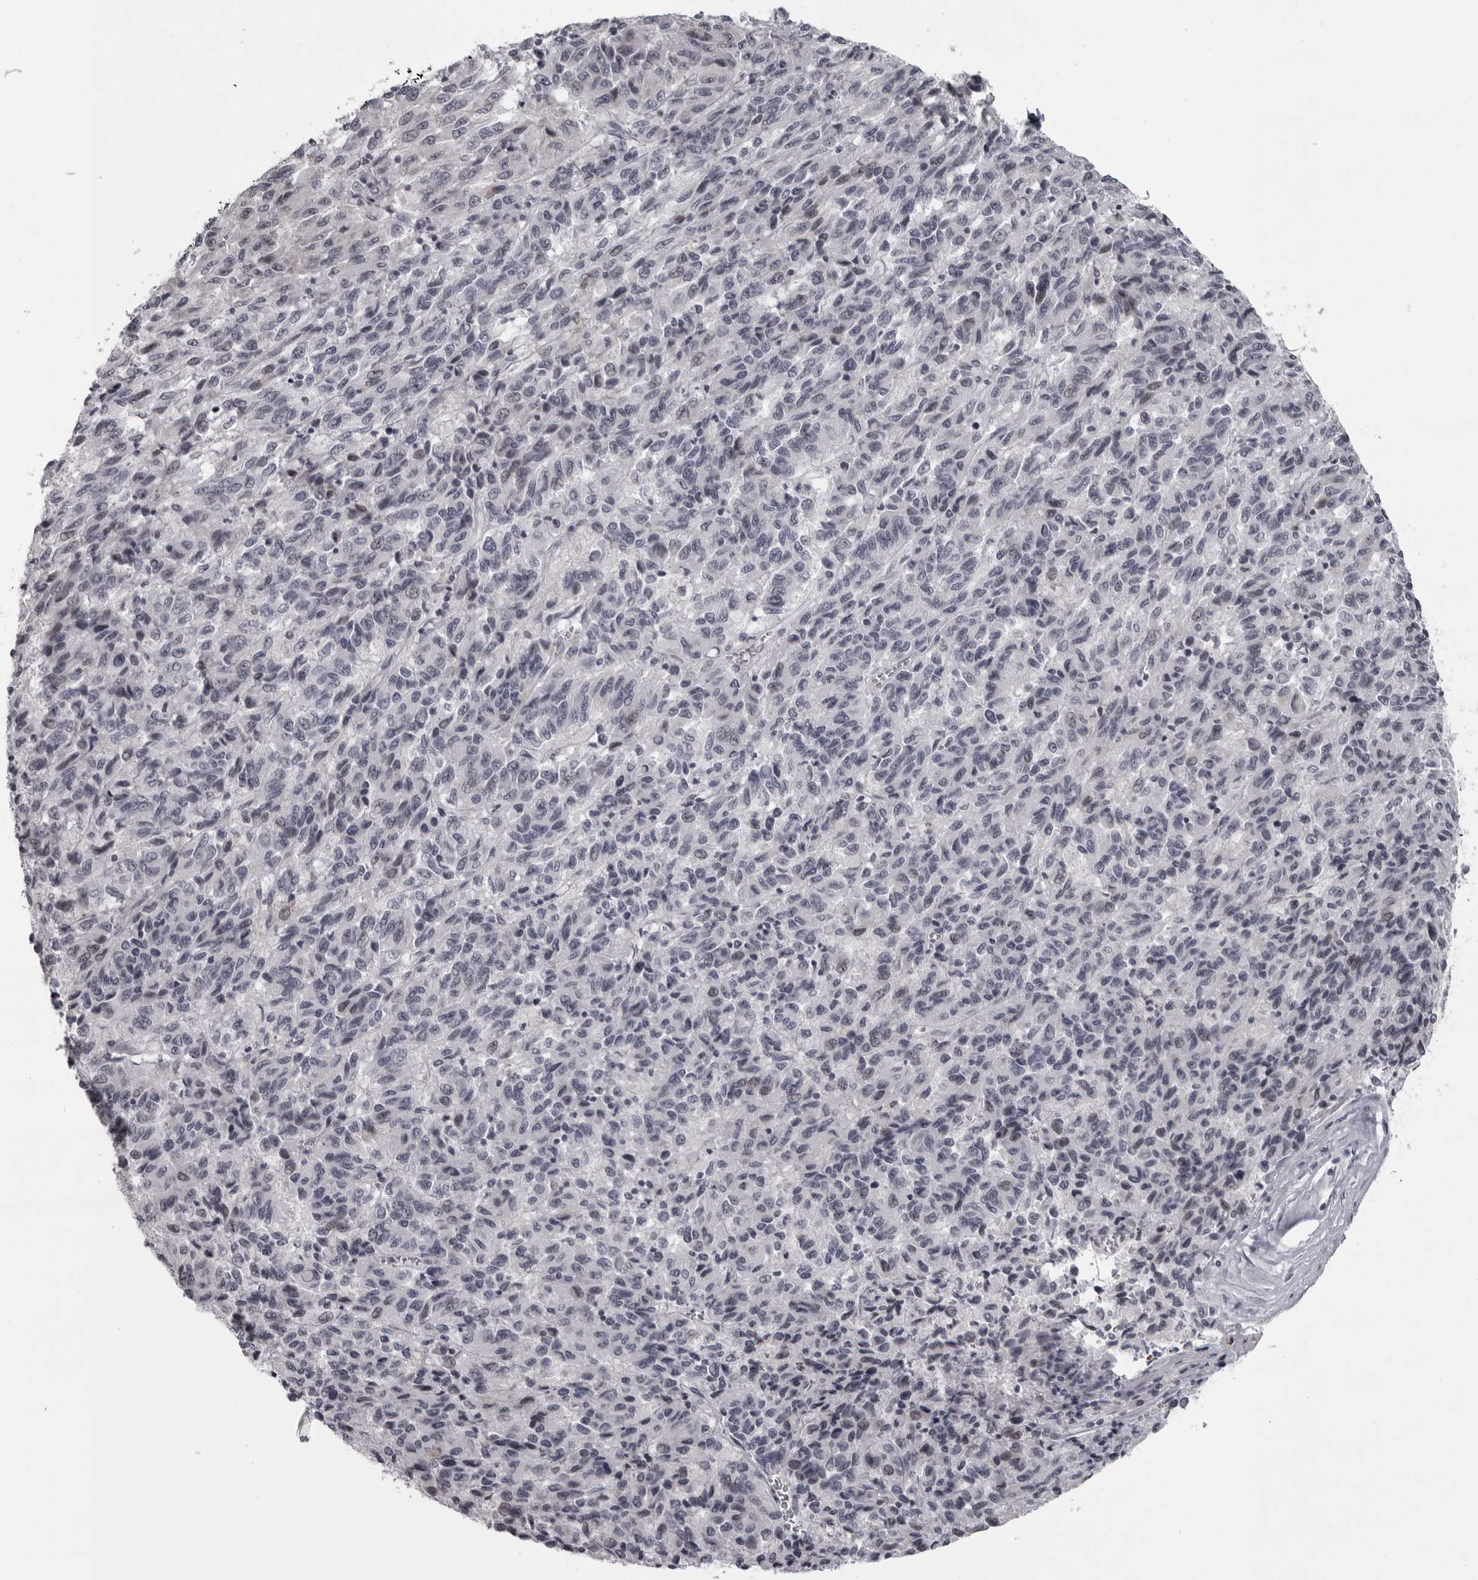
{"staining": {"intensity": "negative", "quantity": "none", "location": "none"}, "tissue": "melanoma", "cell_type": "Tumor cells", "image_type": "cancer", "snomed": [{"axis": "morphology", "description": "Malignant melanoma, Metastatic site"}, {"axis": "topography", "description": "Lung"}], "caption": "Immunohistochemistry (IHC) image of melanoma stained for a protein (brown), which demonstrates no positivity in tumor cells.", "gene": "NUDT18", "patient": {"sex": "male", "age": 64}}